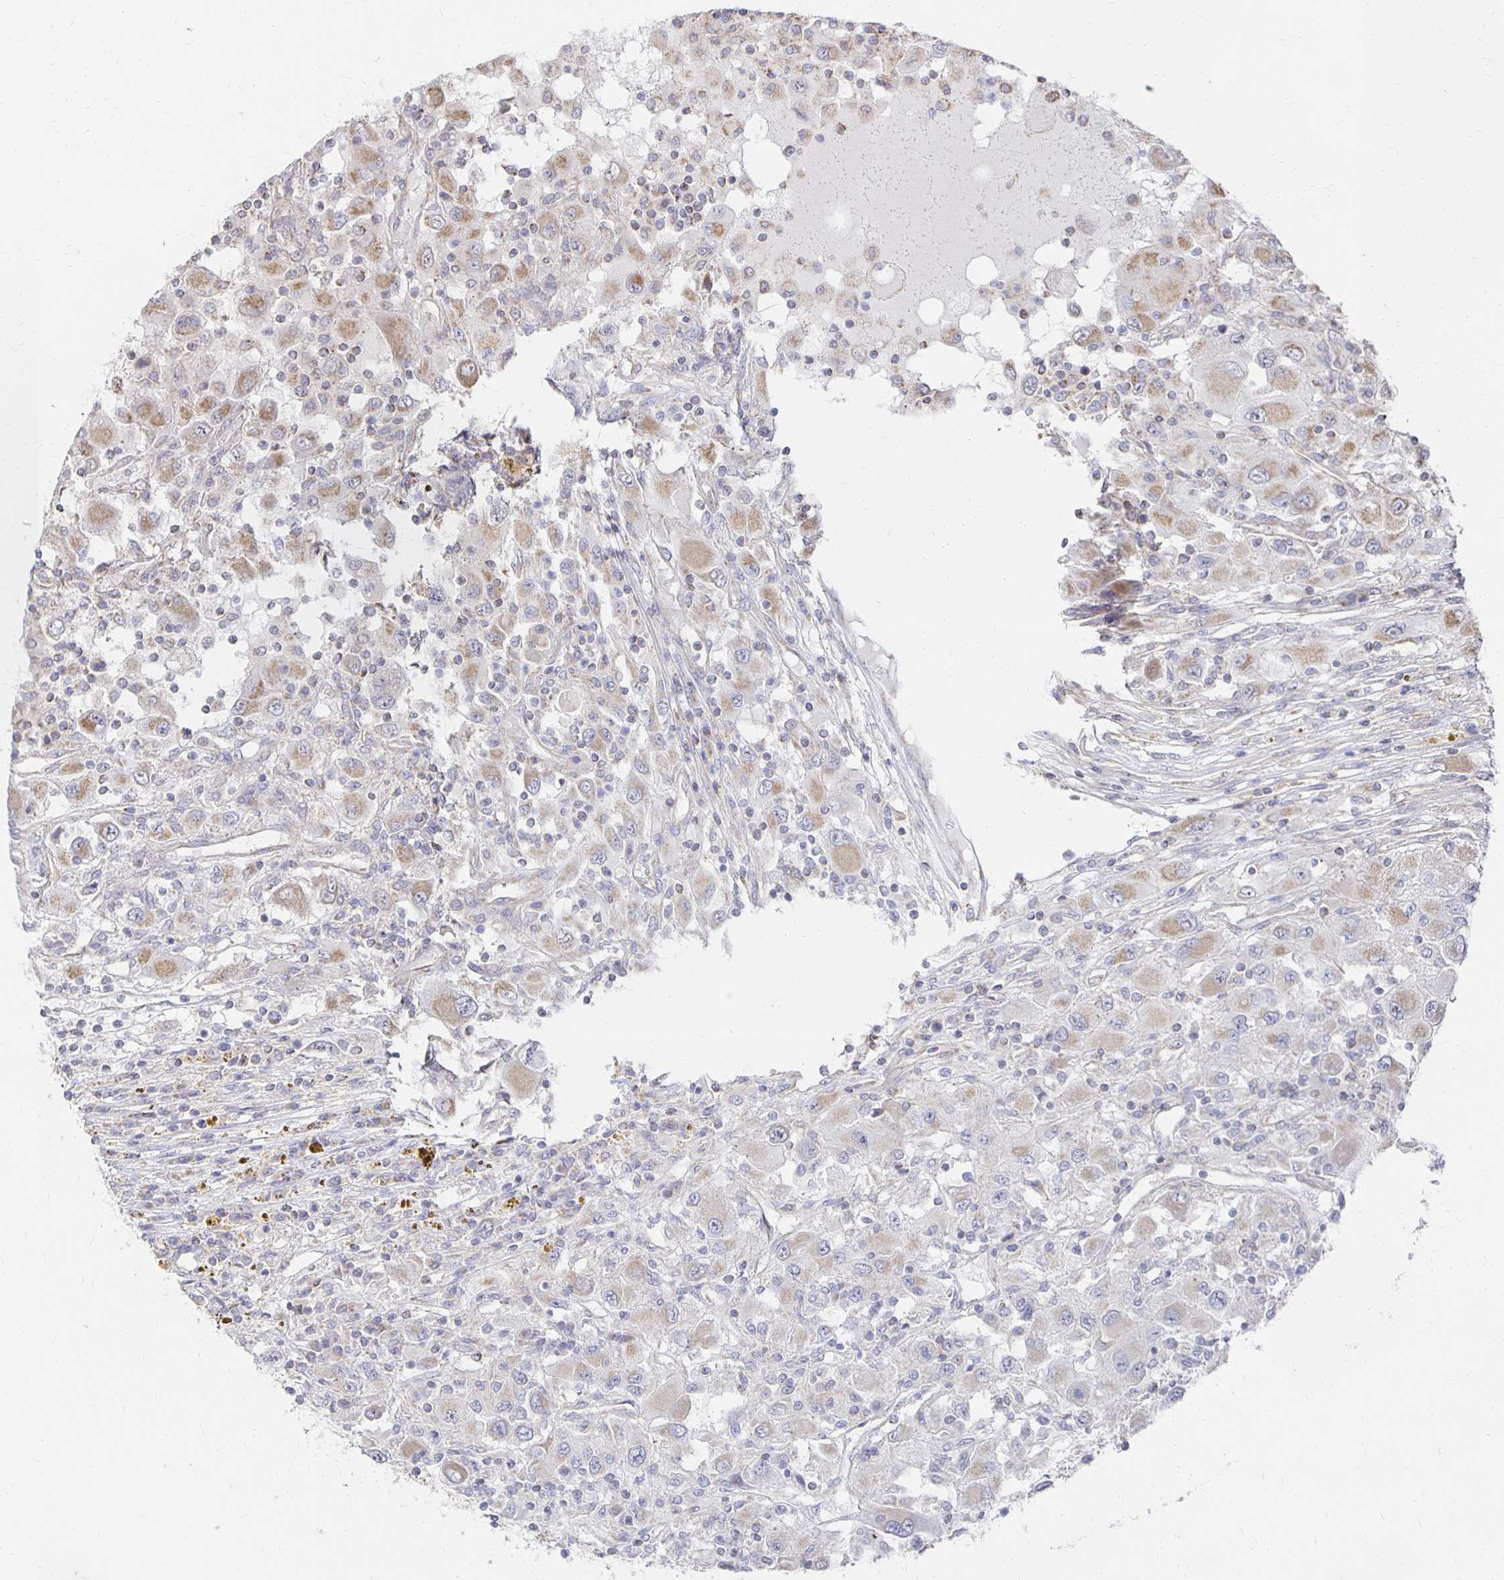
{"staining": {"intensity": "moderate", "quantity": "25%-75%", "location": "cytoplasmic/membranous"}, "tissue": "renal cancer", "cell_type": "Tumor cells", "image_type": "cancer", "snomed": [{"axis": "morphology", "description": "Adenocarcinoma, NOS"}, {"axis": "topography", "description": "Kidney"}], "caption": "Immunohistochemical staining of renal cancer (adenocarcinoma) reveals moderate cytoplasmic/membranous protein staining in approximately 25%-75% of tumor cells.", "gene": "NKX2-8", "patient": {"sex": "female", "age": 67}}